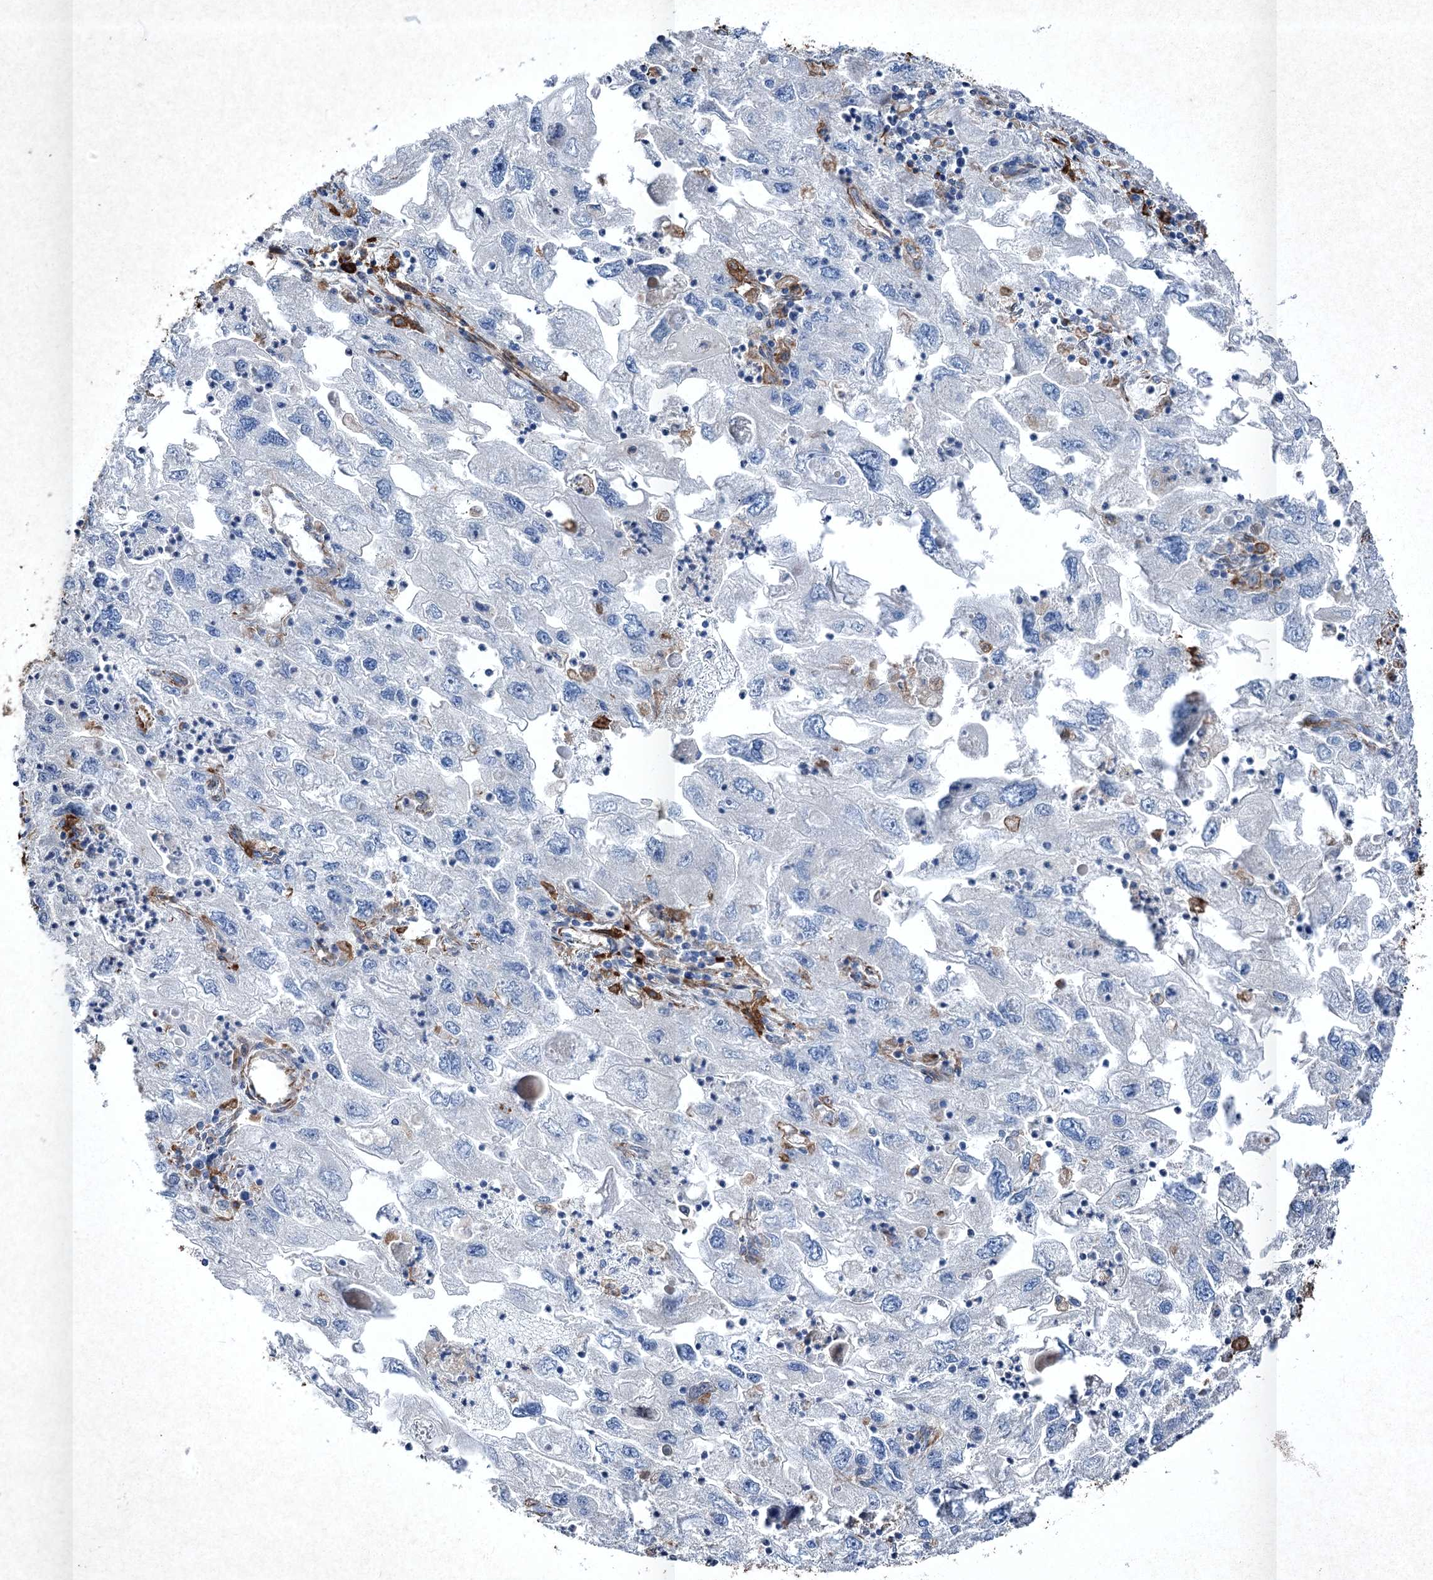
{"staining": {"intensity": "negative", "quantity": "none", "location": "none"}, "tissue": "endometrial cancer", "cell_type": "Tumor cells", "image_type": "cancer", "snomed": [{"axis": "morphology", "description": "Adenocarcinoma, NOS"}, {"axis": "topography", "description": "Endometrium"}], "caption": "This is a photomicrograph of immunohistochemistry staining of endometrial cancer, which shows no positivity in tumor cells.", "gene": "CLEC4M", "patient": {"sex": "female", "age": 49}}